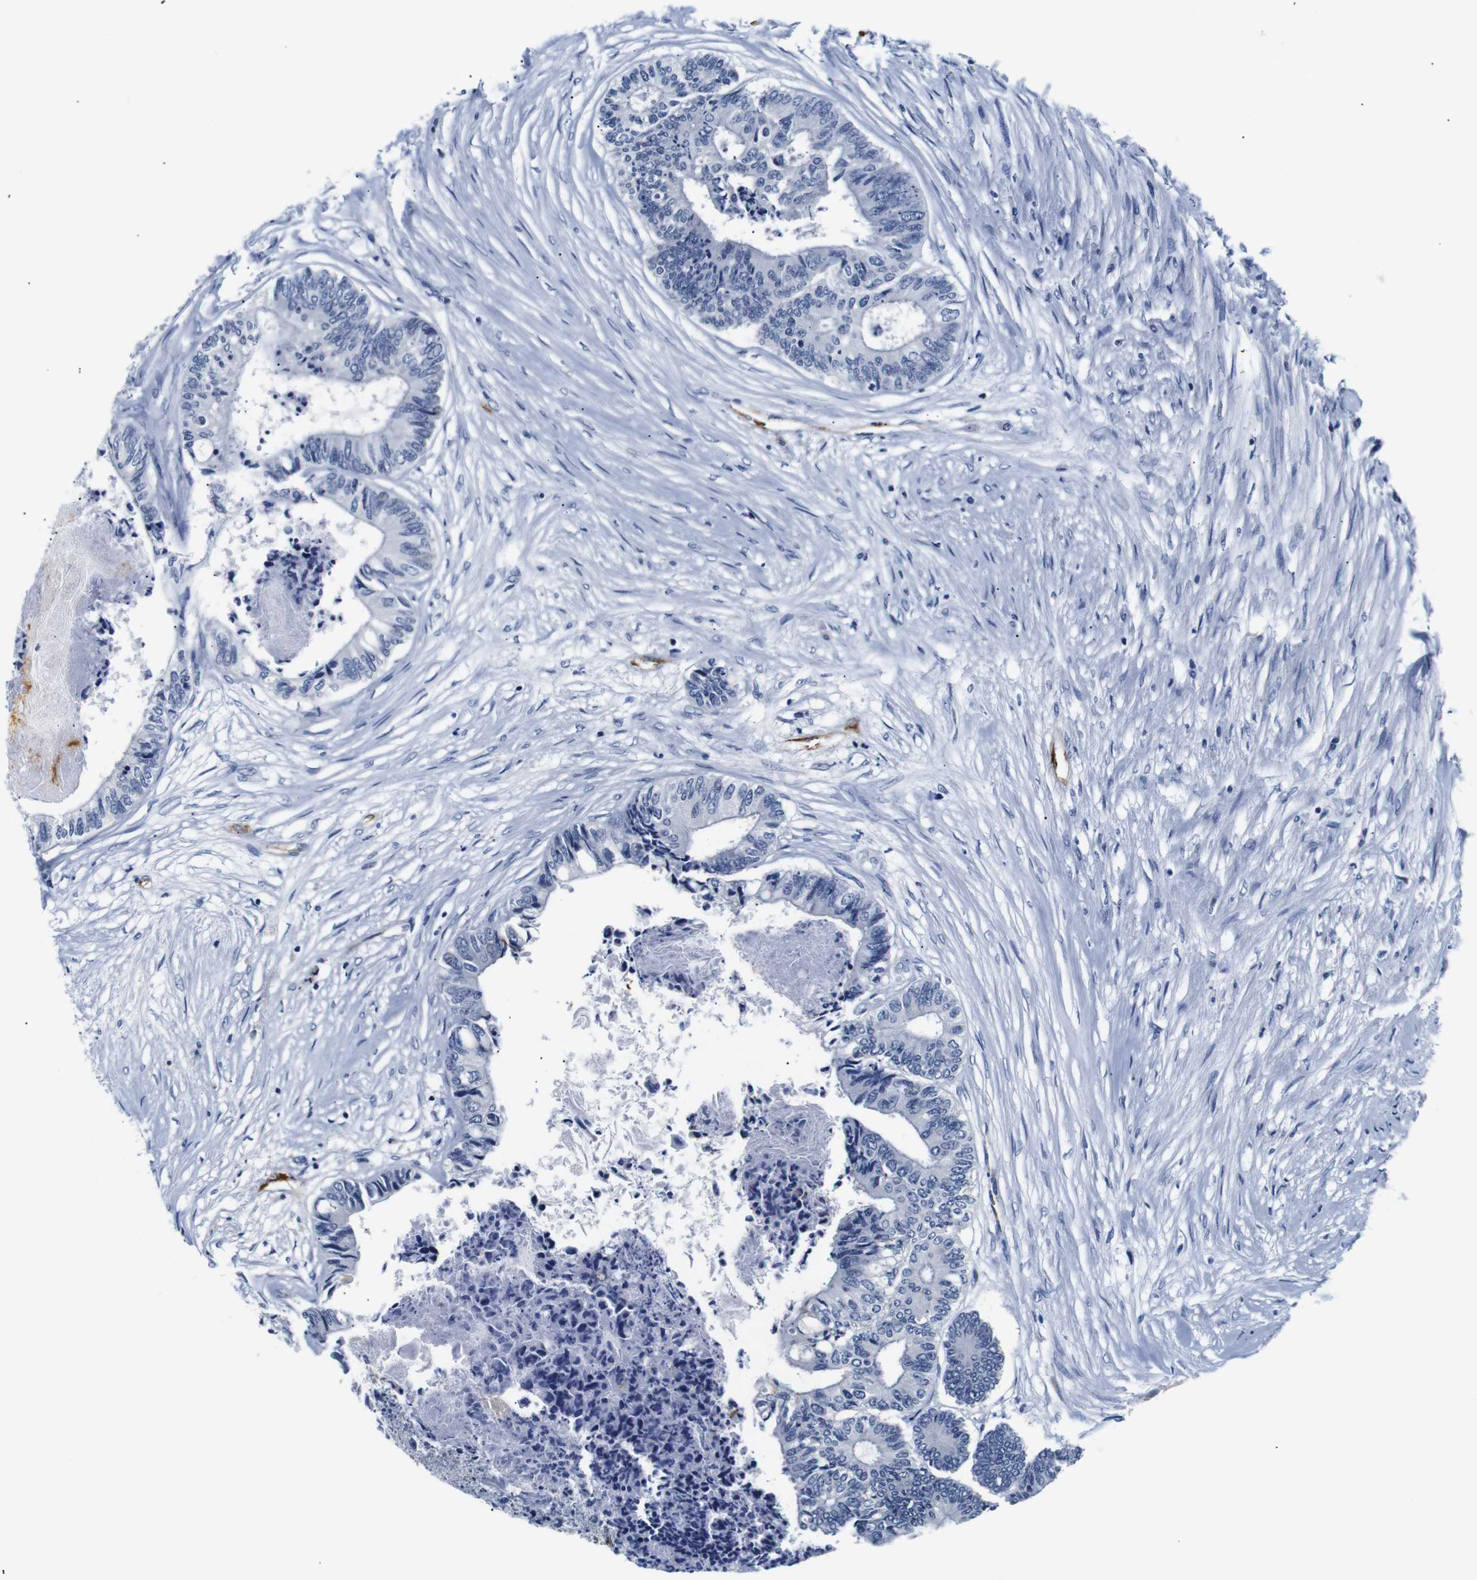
{"staining": {"intensity": "negative", "quantity": "none", "location": "none"}, "tissue": "colorectal cancer", "cell_type": "Tumor cells", "image_type": "cancer", "snomed": [{"axis": "morphology", "description": "Adenocarcinoma, NOS"}, {"axis": "topography", "description": "Rectum"}], "caption": "Tumor cells show no significant expression in colorectal cancer (adenocarcinoma). (IHC, brightfield microscopy, high magnification).", "gene": "MUC4", "patient": {"sex": "male", "age": 63}}